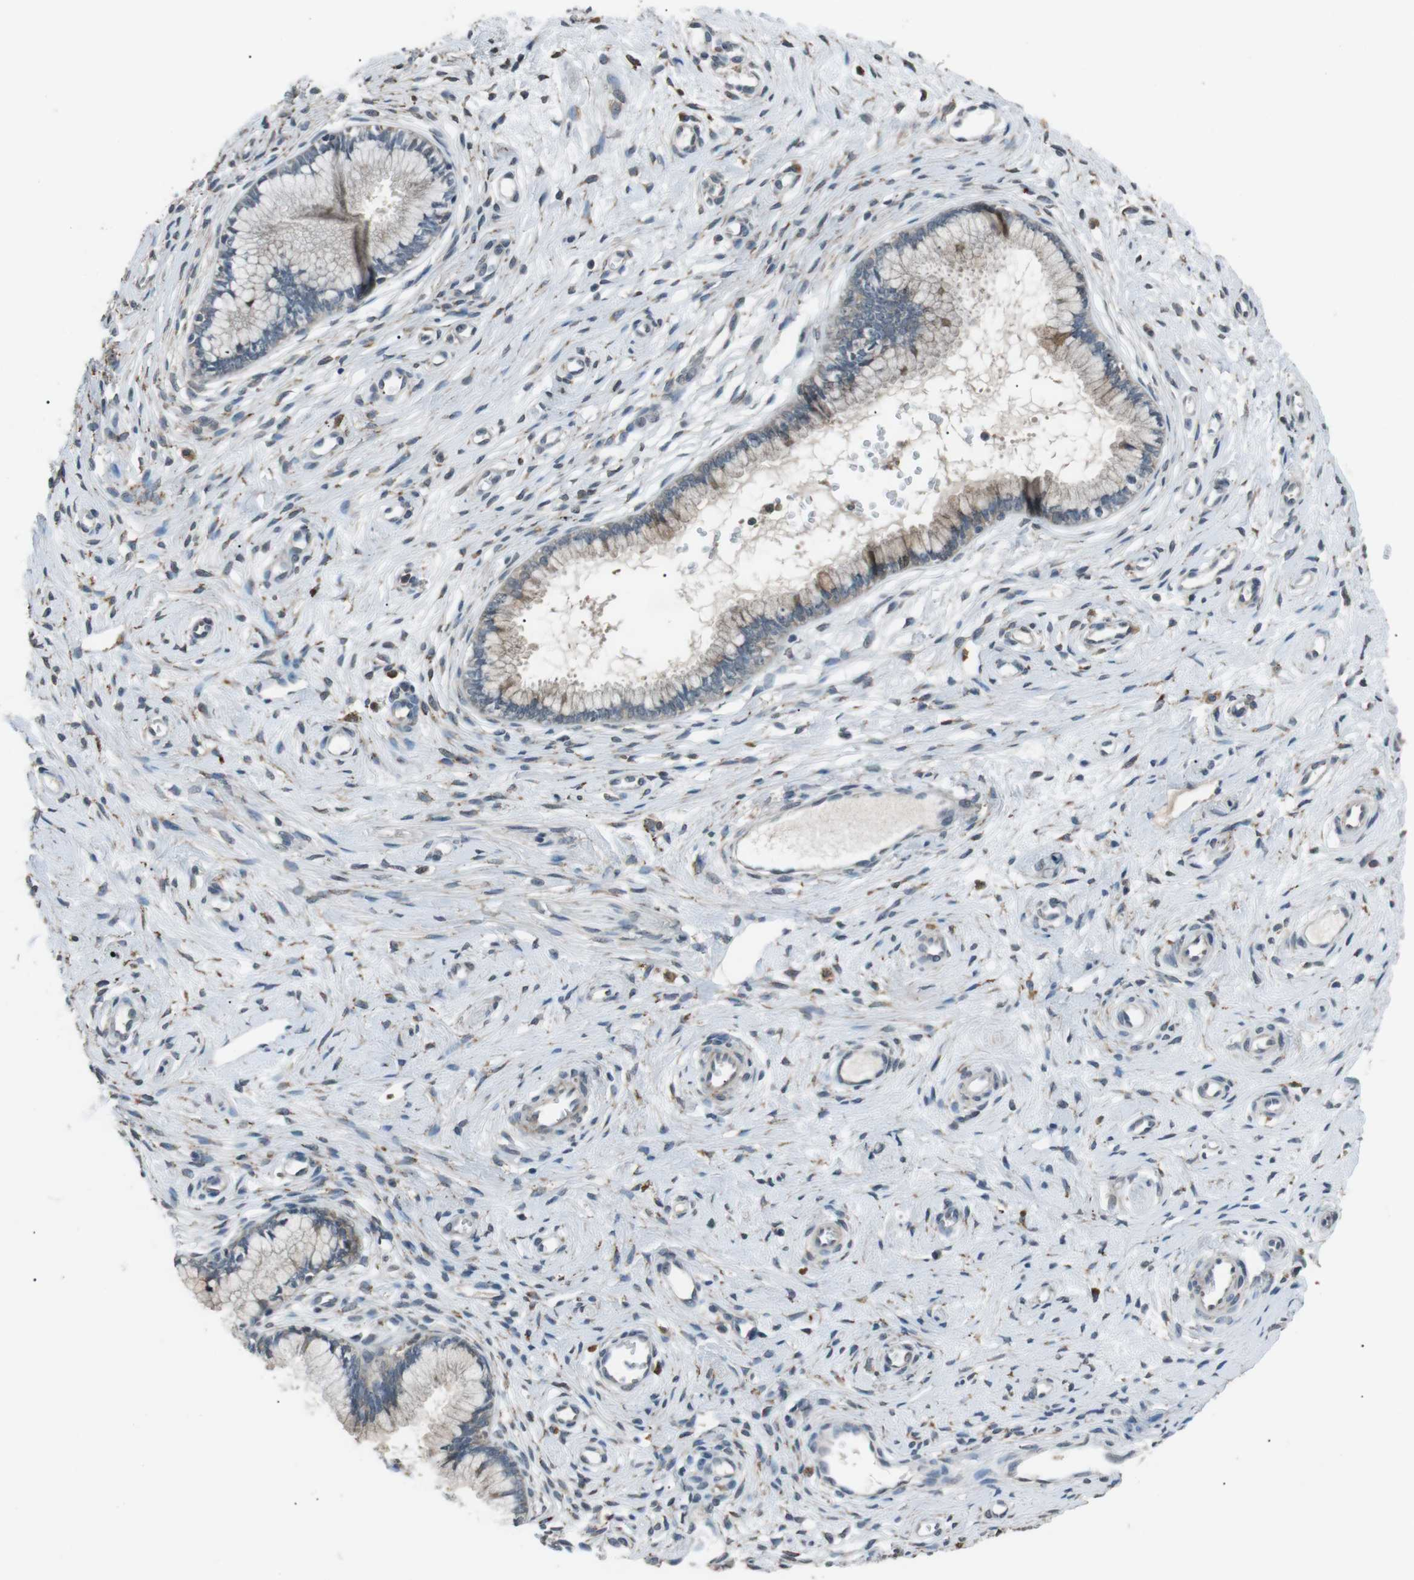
{"staining": {"intensity": "weak", "quantity": "<25%", "location": "cytoplasmic/membranous"}, "tissue": "cervix", "cell_type": "Glandular cells", "image_type": "normal", "snomed": [{"axis": "morphology", "description": "Normal tissue, NOS"}, {"axis": "topography", "description": "Cervix"}], "caption": "Immunohistochemical staining of unremarkable human cervix demonstrates no significant expression in glandular cells. (Immunohistochemistry, brightfield microscopy, high magnification).", "gene": "NEK7", "patient": {"sex": "female", "age": 65}}